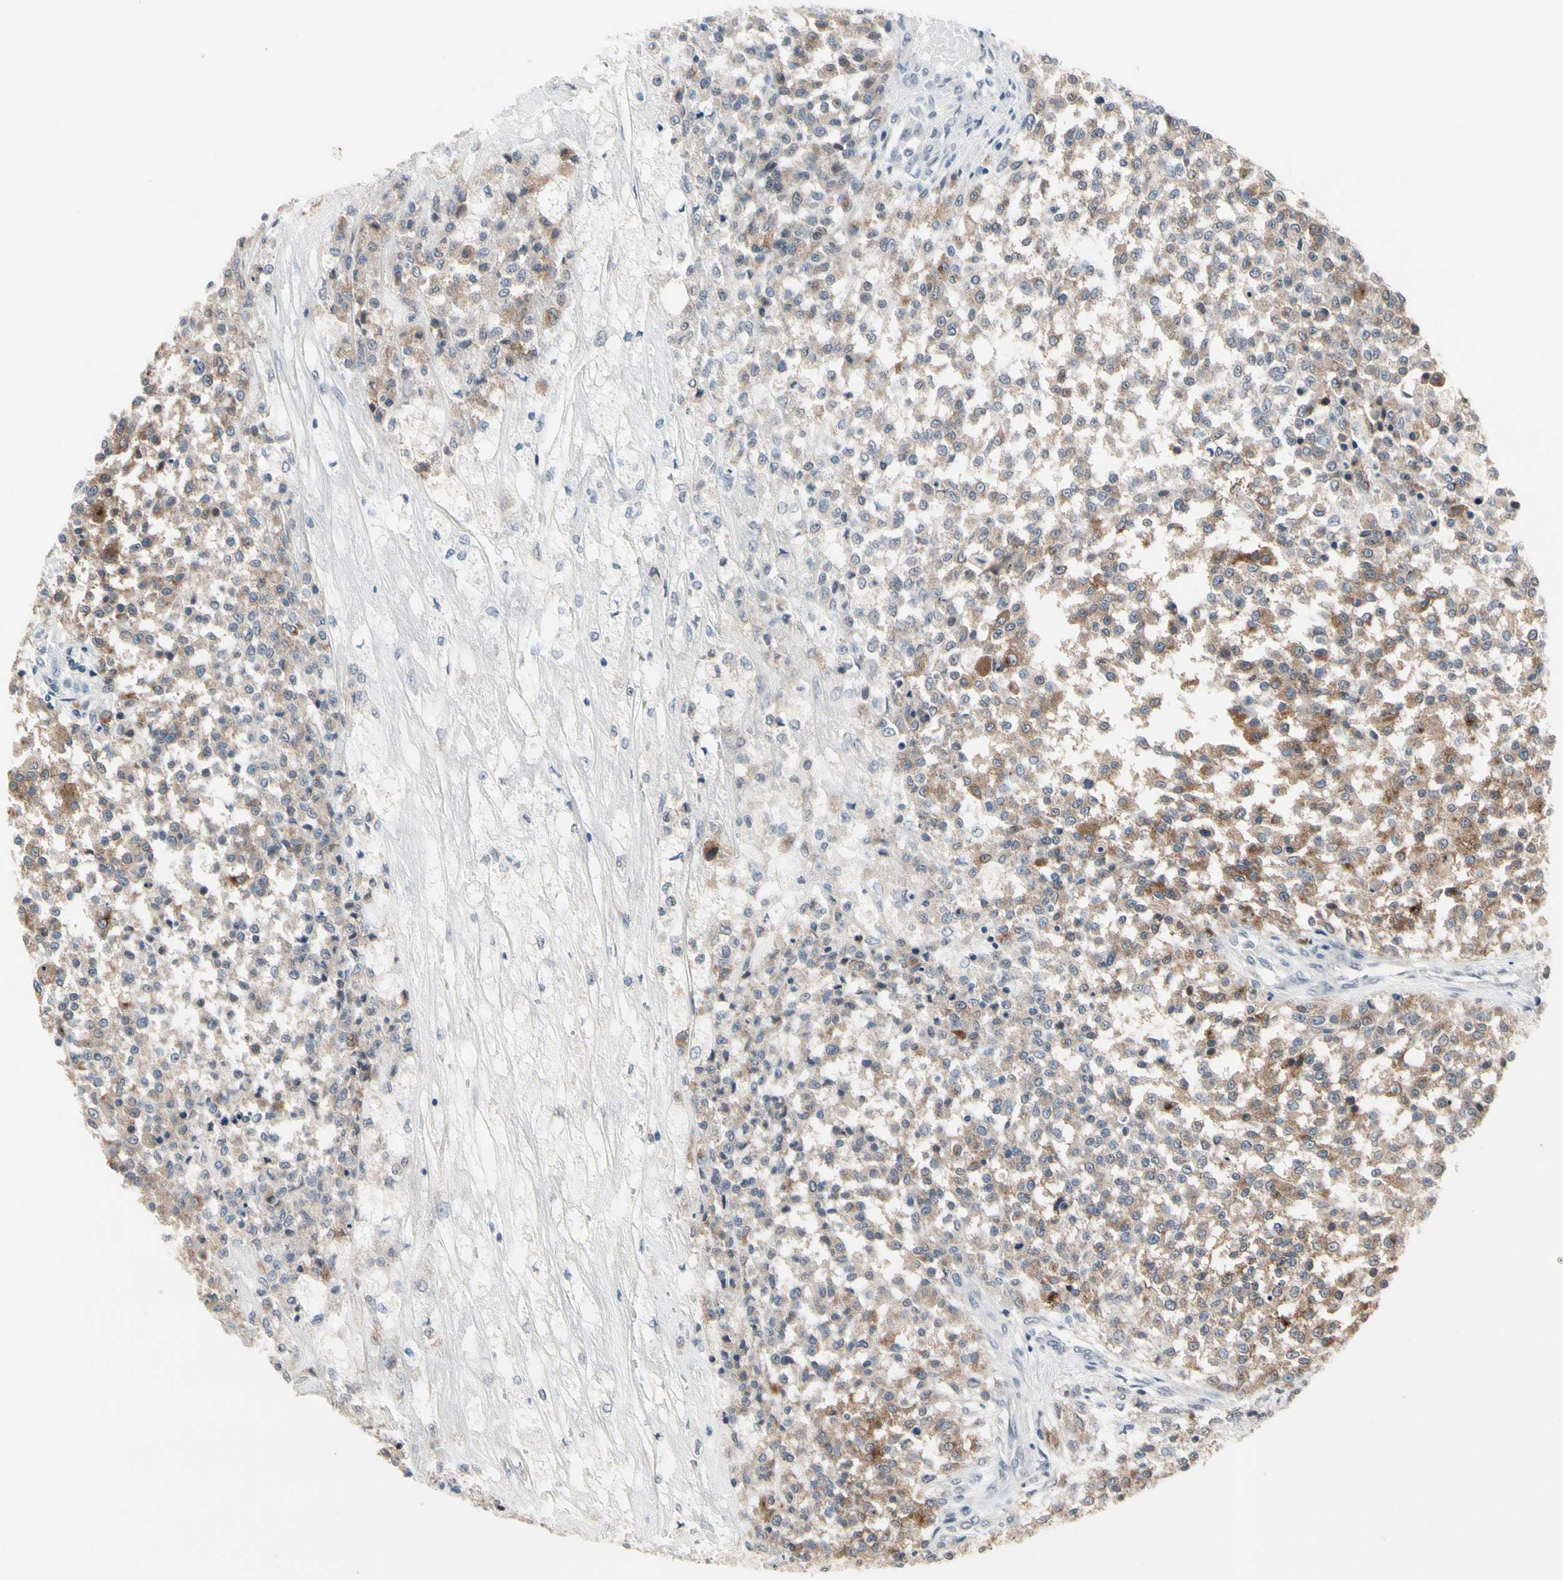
{"staining": {"intensity": "moderate", "quantity": ">75%", "location": "cytoplasmic/membranous"}, "tissue": "testis cancer", "cell_type": "Tumor cells", "image_type": "cancer", "snomed": [{"axis": "morphology", "description": "Seminoma, NOS"}, {"axis": "topography", "description": "Testis"}], "caption": "A high-resolution histopathology image shows immunohistochemistry (IHC) staining of seminoma (testis), which demonstrates moderate cytoplasmic/membranous positivity in approximately >75% of tumor cells.", "gene": "SV2A", "patient": {"sex": "male", "age": 59}}